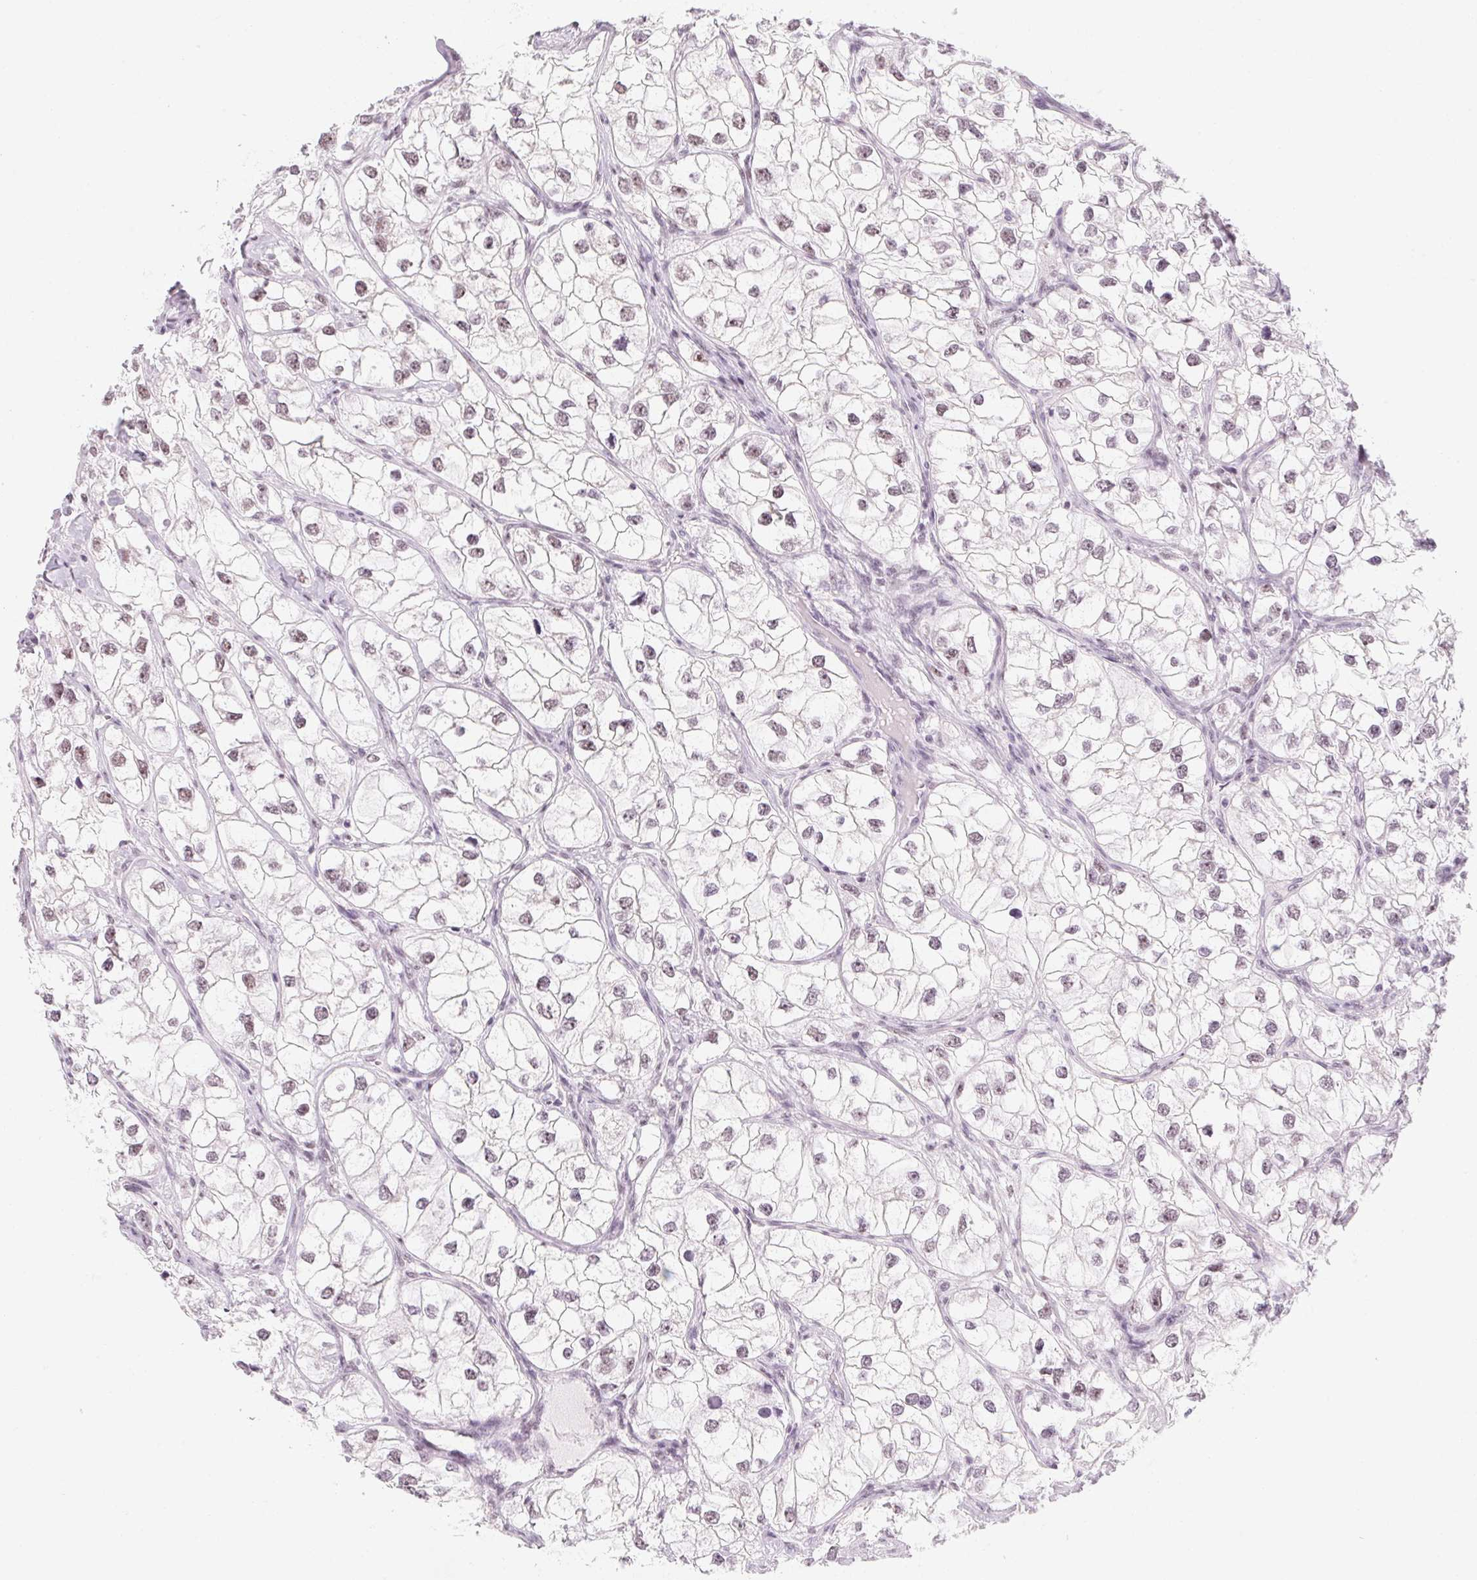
{"staining": {"intensity": "weak", "quantity": "25%-75%", "location": "nuclear"}, "tissue": "renal cancer", "cell_type": "Tumor cells", "image_type": "cancer", "snomed": [{"axis": "morphology", "description": "Adenocarcinoma, NOS"}, {"axis": "topography", "description": "Kidney"}], "caption": "A low amount of weak nuclear staining is identified in approximately 25%-75% of tumor cells in adenocarcinoma (renal) tissue. (DAB (3,3'-diaminobenzidine) IHC, brown staining for protein, blue staining for nuclei).", "gene": "ZIC4", "patient": {"sex": "male", "age": 59}}